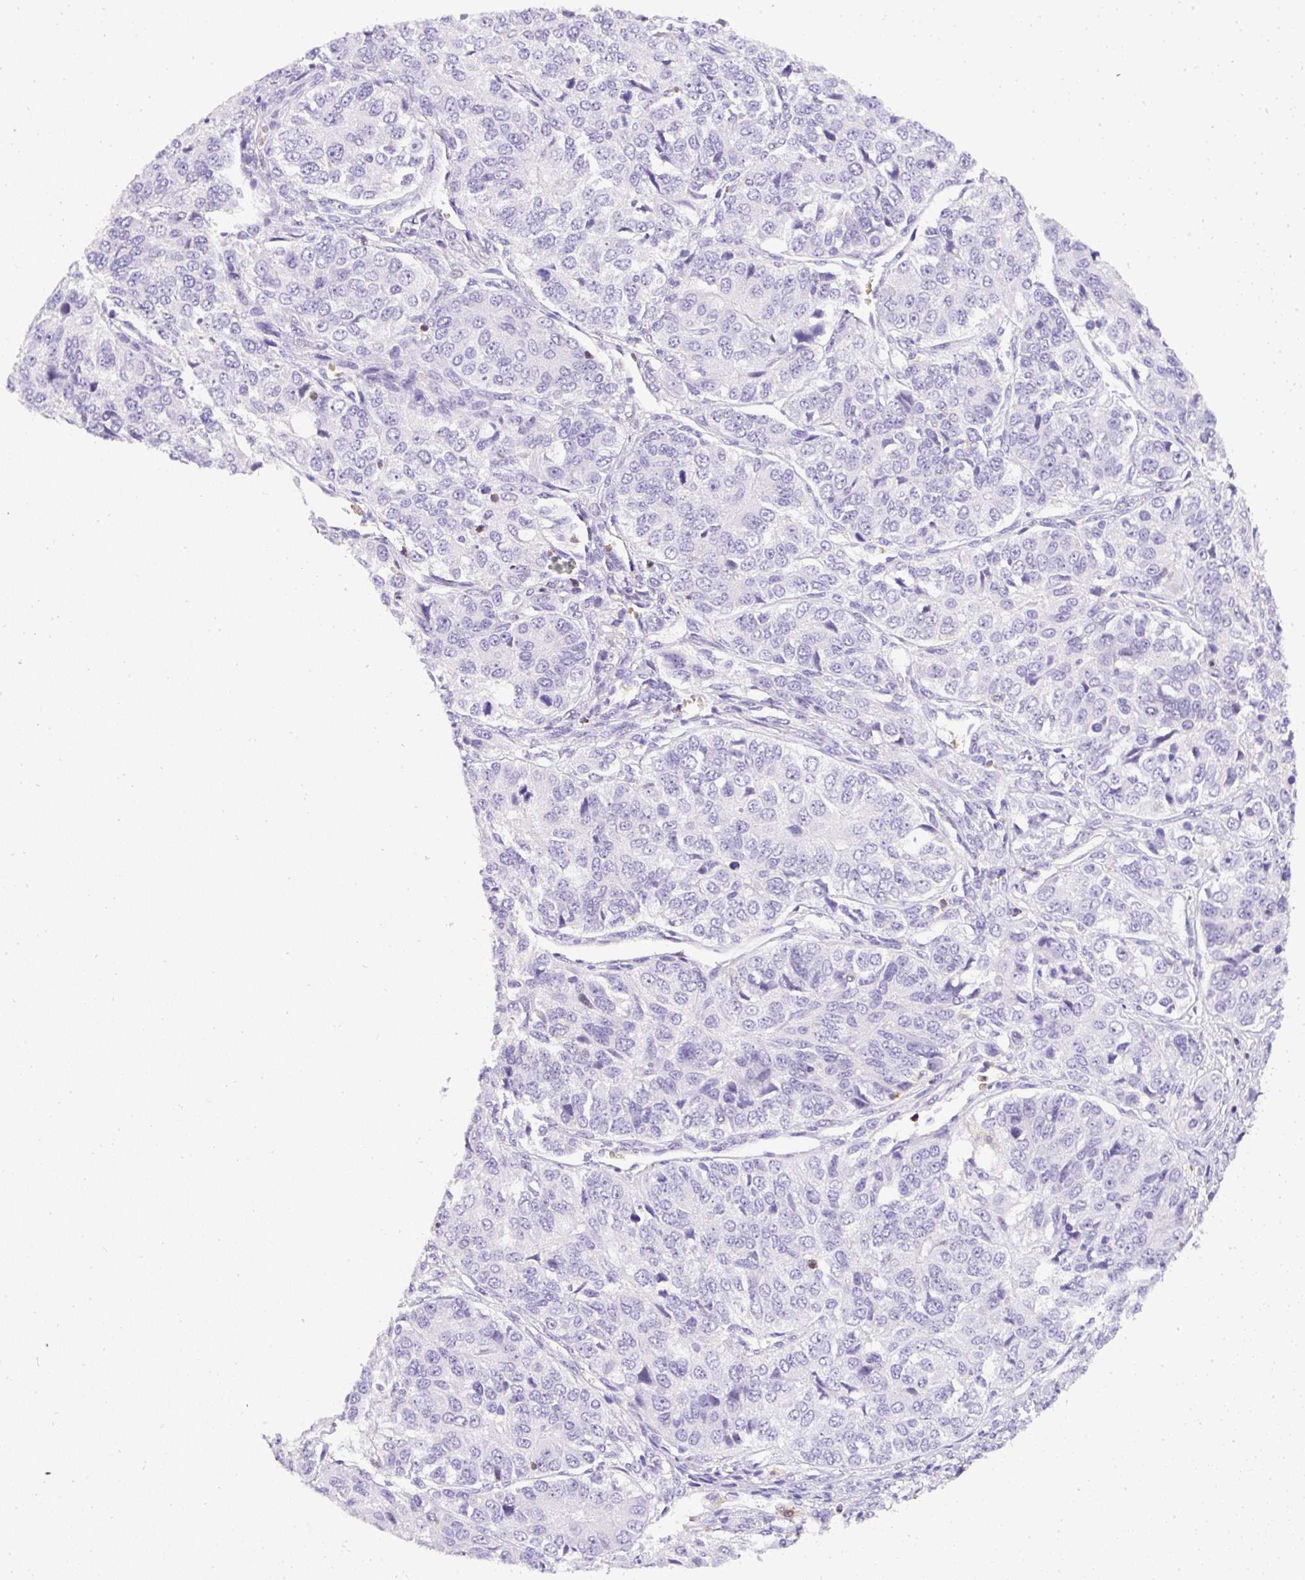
{"staining": {"intensity": "negative", "quantity": "none", "location": "none"}, "tissue": "ovarian cancer", "cell_type": "Tumor cells", "image_type": "cancer", "snomed": [{"axis": "morphology", "description": "Carcinoma, endometroid"}, {"axis": "topography", "description": "Ovary"}], "caption": "Immunohistochemical staining of endometroid carcinoma (ovarian) demonstrates no significant staining in tumor cells.", "gene": "FAM228B", "patient": {"sex": "female", "age": 51}}